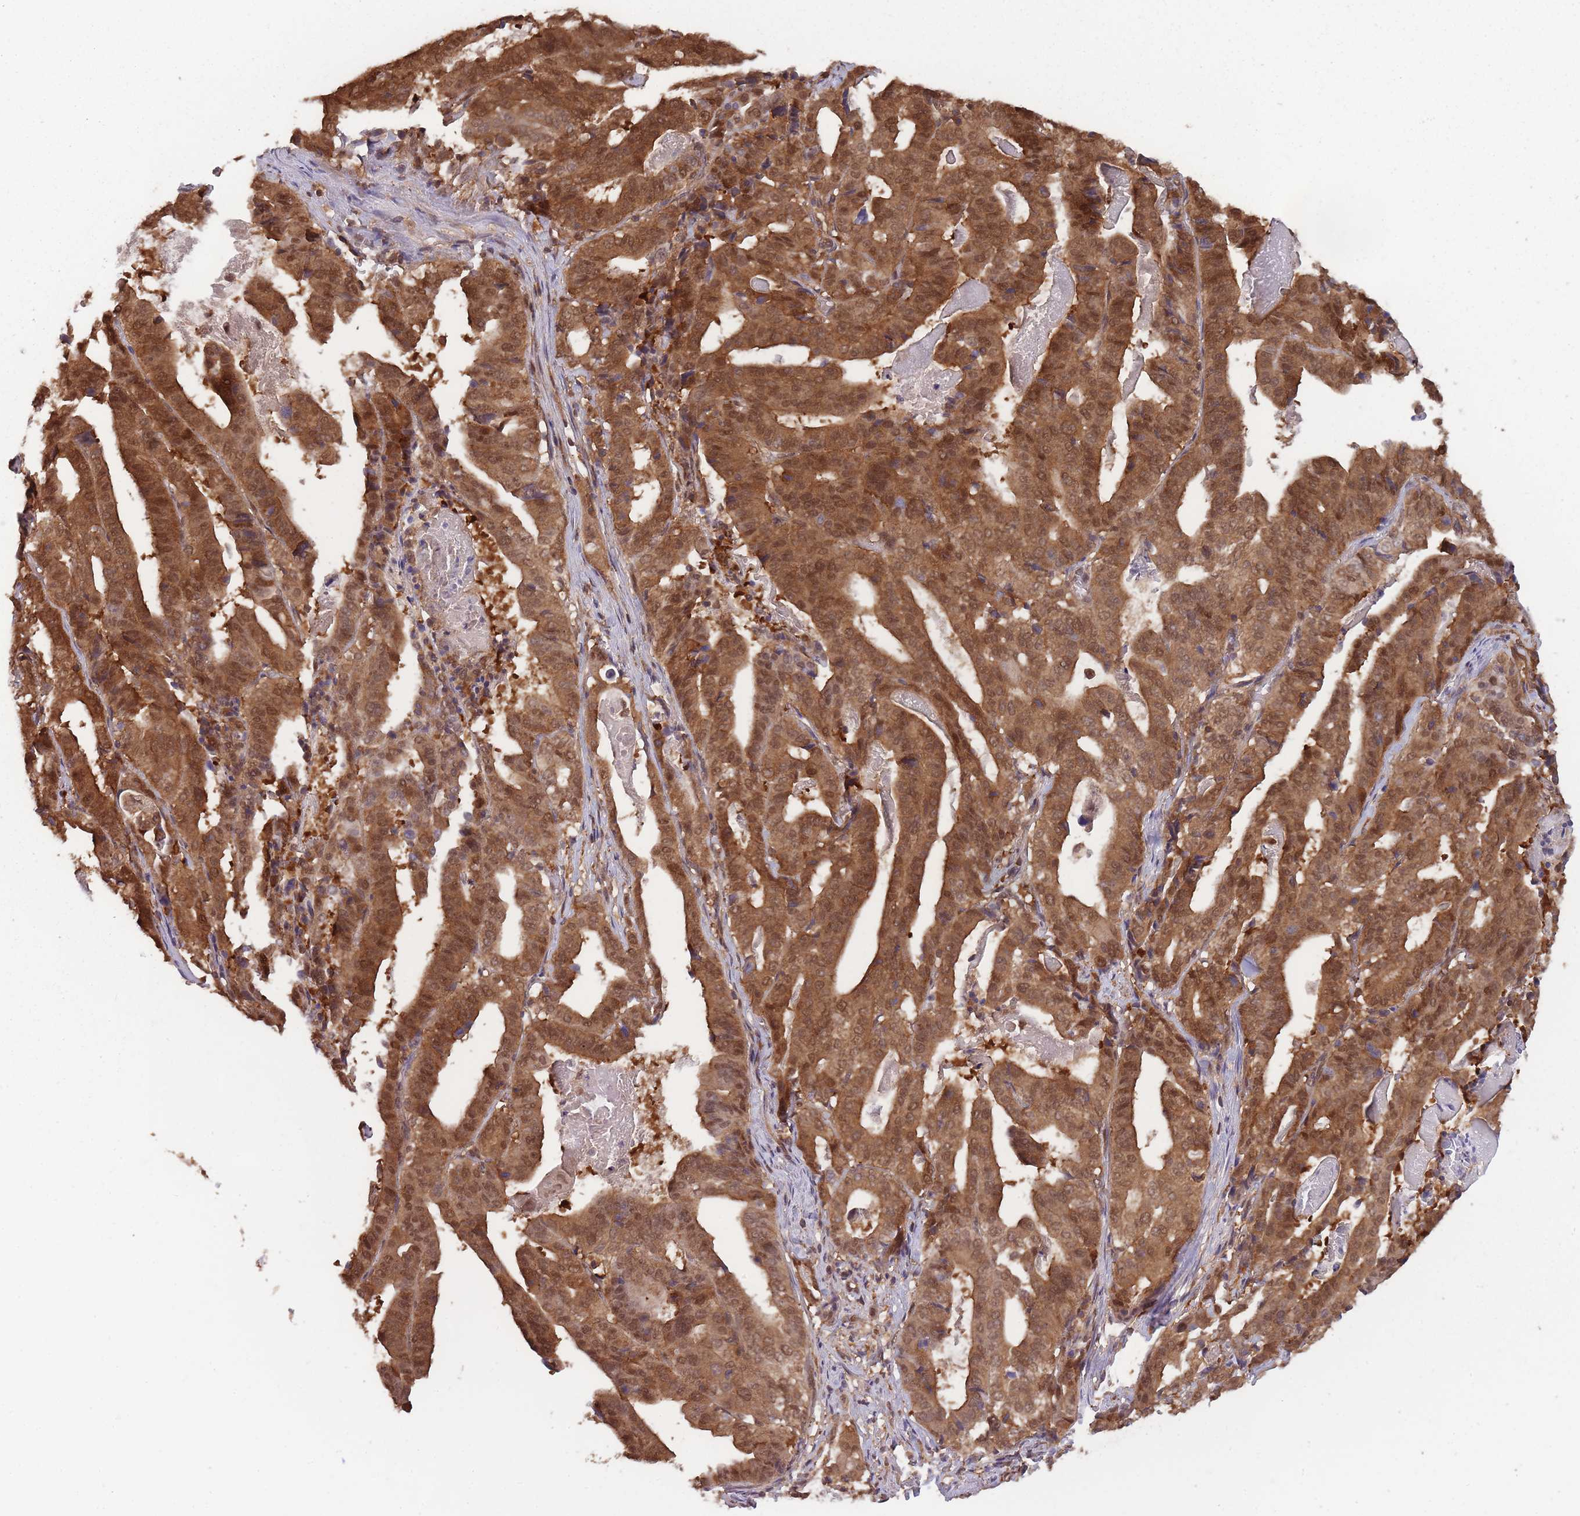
{"staining": {"intensity": "moderate", "quantity": ">75%", "location": "cytoplasmic/membranous,nuclear"}, "tissue": "stomach cancer", "cell_type": "Tumor cells", "image_type": "cancer", "snomed": [{"axis": "morphology", "description": "Adenocarcinoma, NOS"}, {"axis": "topography", "description": "Stomach"}], "caption": "DAB (3,3'-diaminobenzidine) immunohistochemical staining of human stomach cancer exhibits moderate cytoplasmic/membranous and nuclear protein staining in approximately >75% of tumor cells.", "gene": "PPP6R3", "patient": {"sex": "male", "age": 48}}